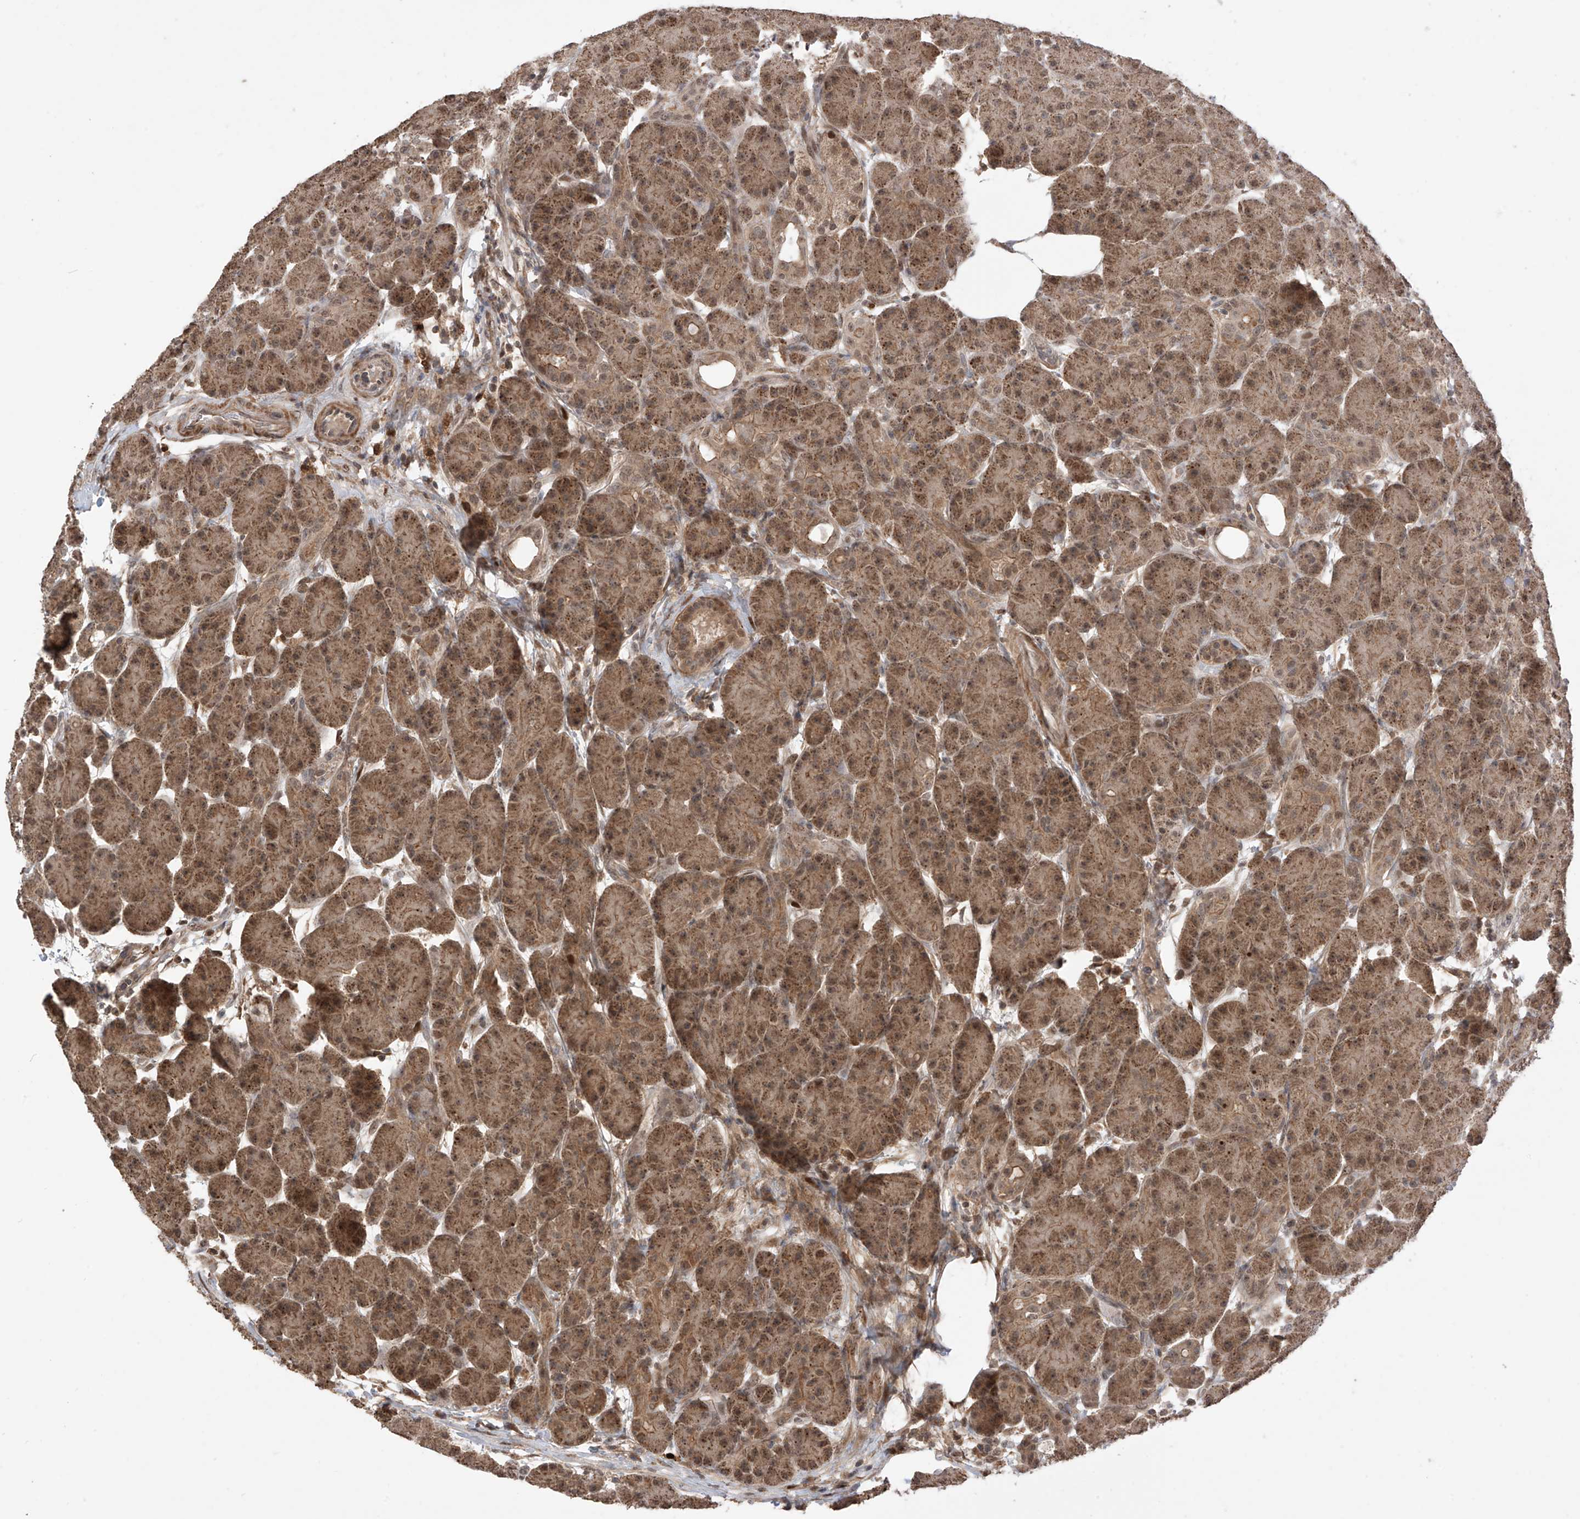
{"staining": {"intensity": "moderate", "quantity": ">75%", "location": "cytoplasmic/membranous"}, "tissue": "pancreas", "cell_type": "Exocrine glandular cells", "image_type": "normal", "snomed": [{"axis": "morphology", "description": "Normal tissue, NOS"}, {"axis": "topography", "description": "Pancreas"}], "caption": "Immunohistochemical staining of unremarkable pancreas shows medium levels of moderate cytoplasmic/membranous positivity in about >75% of exocrine glandular cells.", "gene": "LATS1", "patient": {"sex": "male", "age": 63}}